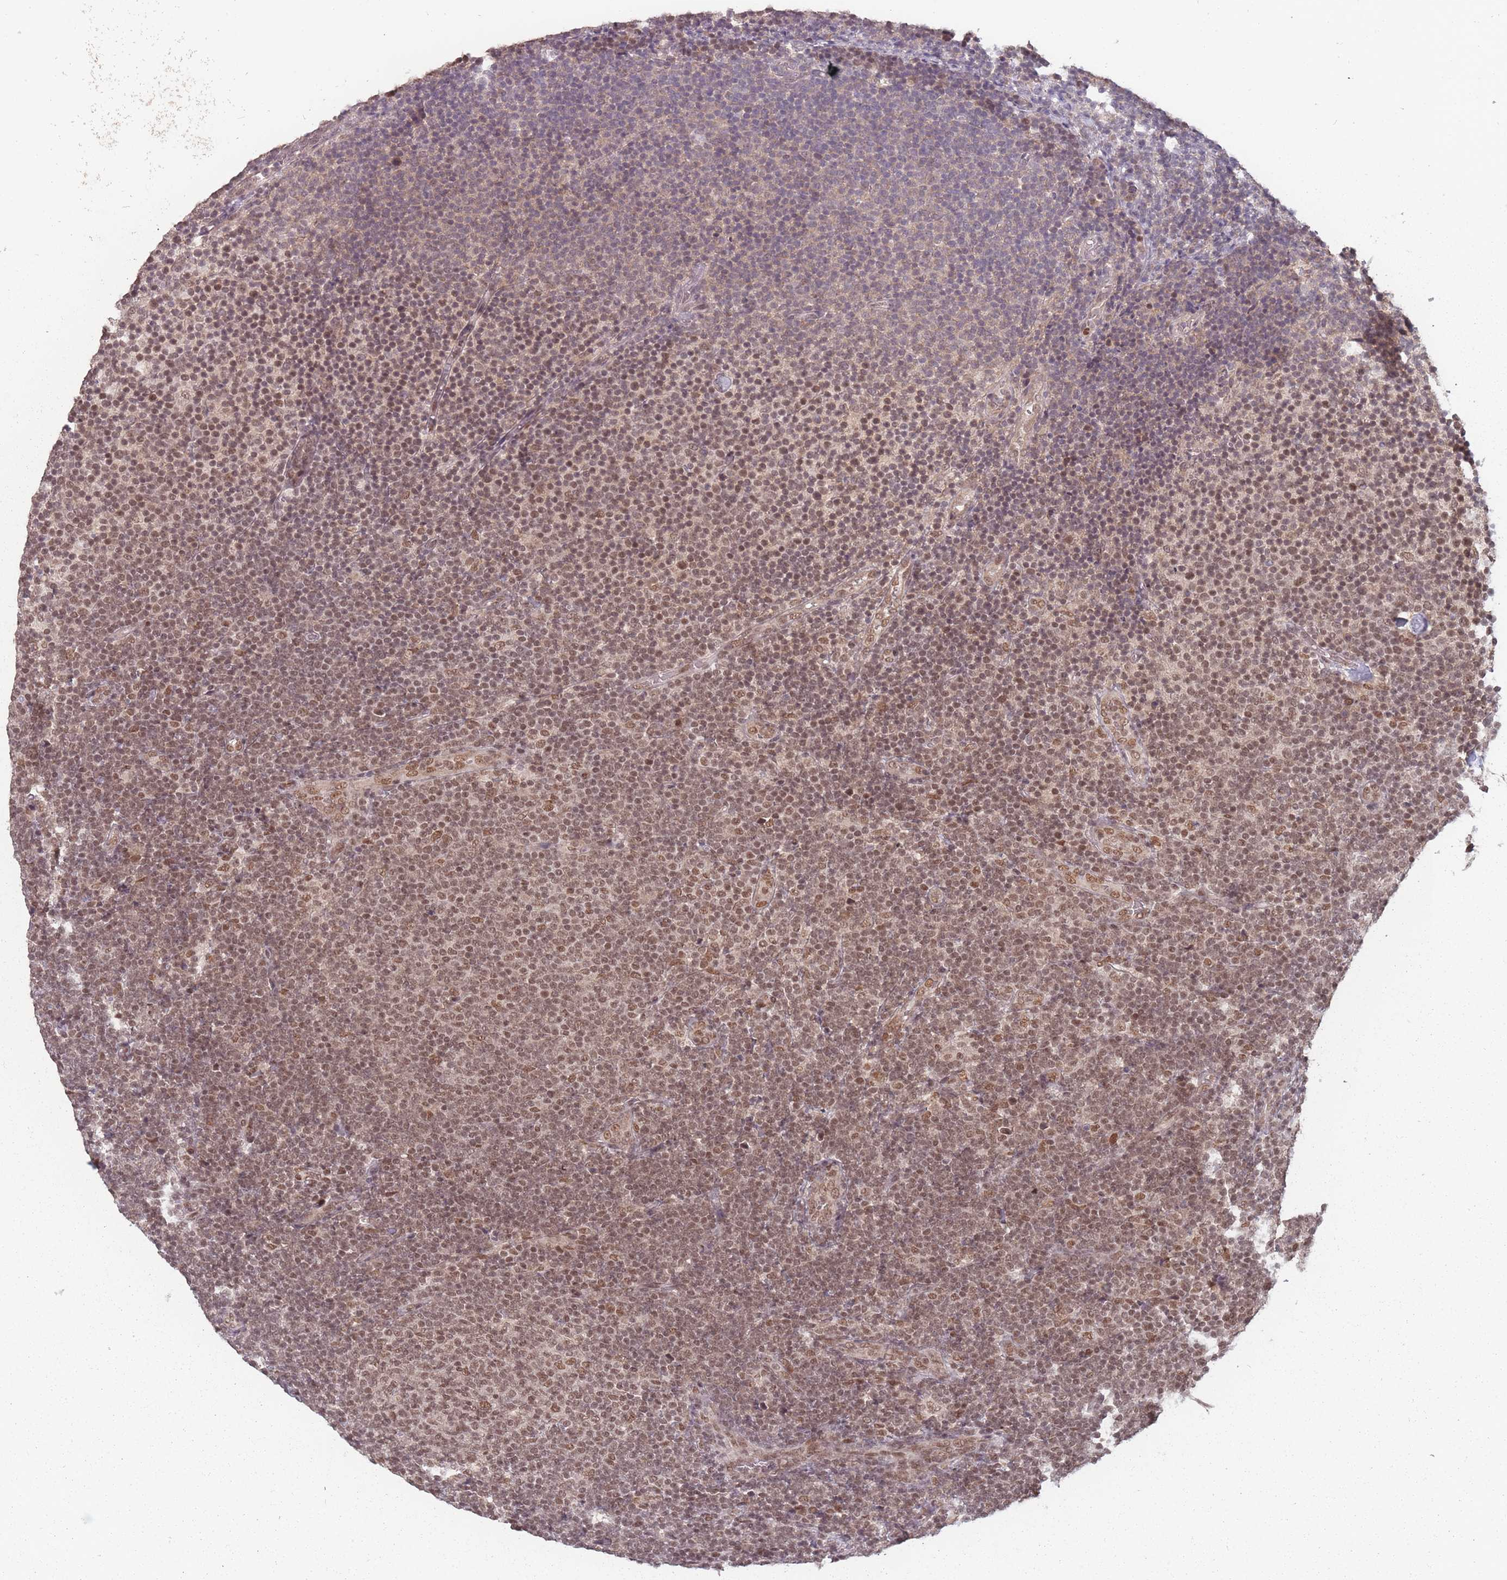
{"staining": {"intensity": "moderate", "quantity": ">75%", "location": "nuclear"}, "tissue": "lymphoma", "cell_type": "Tumor cells", "image_type": "cancer", "snomed": [{"axis": "morphology", "description": "Malignant lymphoma, non-Hodgkin's type, Low grade"}, {"axis": "topography", "description": "Lymph node"}], "caption": "The photomicrograph shows staining of lymphoma, revealing moderate nuclear protein expression (brown color) within tumor cells.", "gene": "TMED3", "patient": {"sex": "male", "age": 66}}